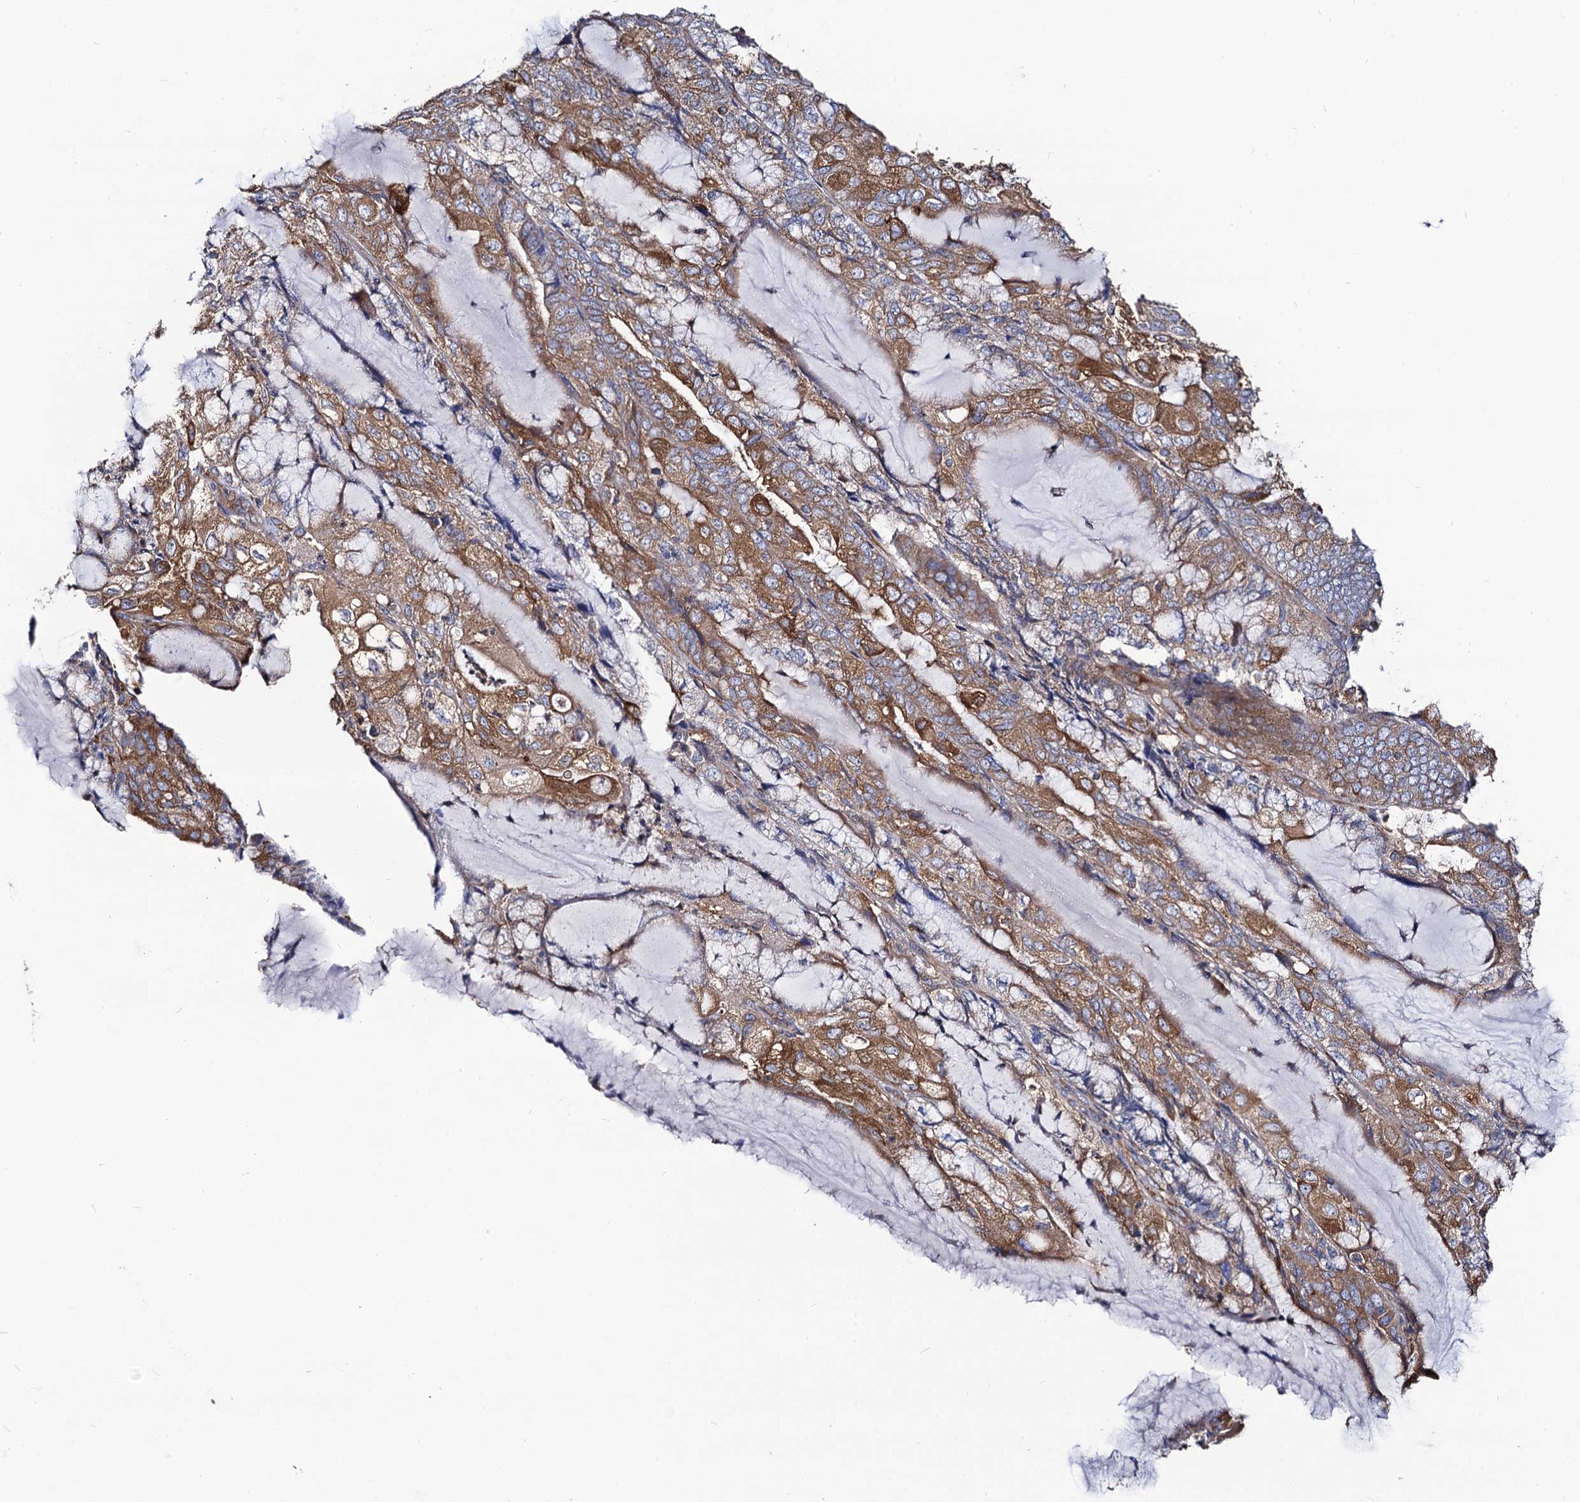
{"staining": {"intensity": "moderate", "quantity": "25%-75%", "location": "cytoplasmic/membranous"}, "tissue": "endometrial cancer", "cell_type": "Tumor cells", "image_type": "cancer", "snomed": [{"axis": "morphology", "description": "Adenocarcinoma, NOS"}, {"axis": "topography", "description": "Endometrium"}], "caption": "Immunohistochemical staining of human endometrial cancer reveals moderate cytoplasmic/membranous protein staining in about 25%-75% of tumor cells.", "gene": "DYDC1", "patient": {"sex": "female", "age": 81}}